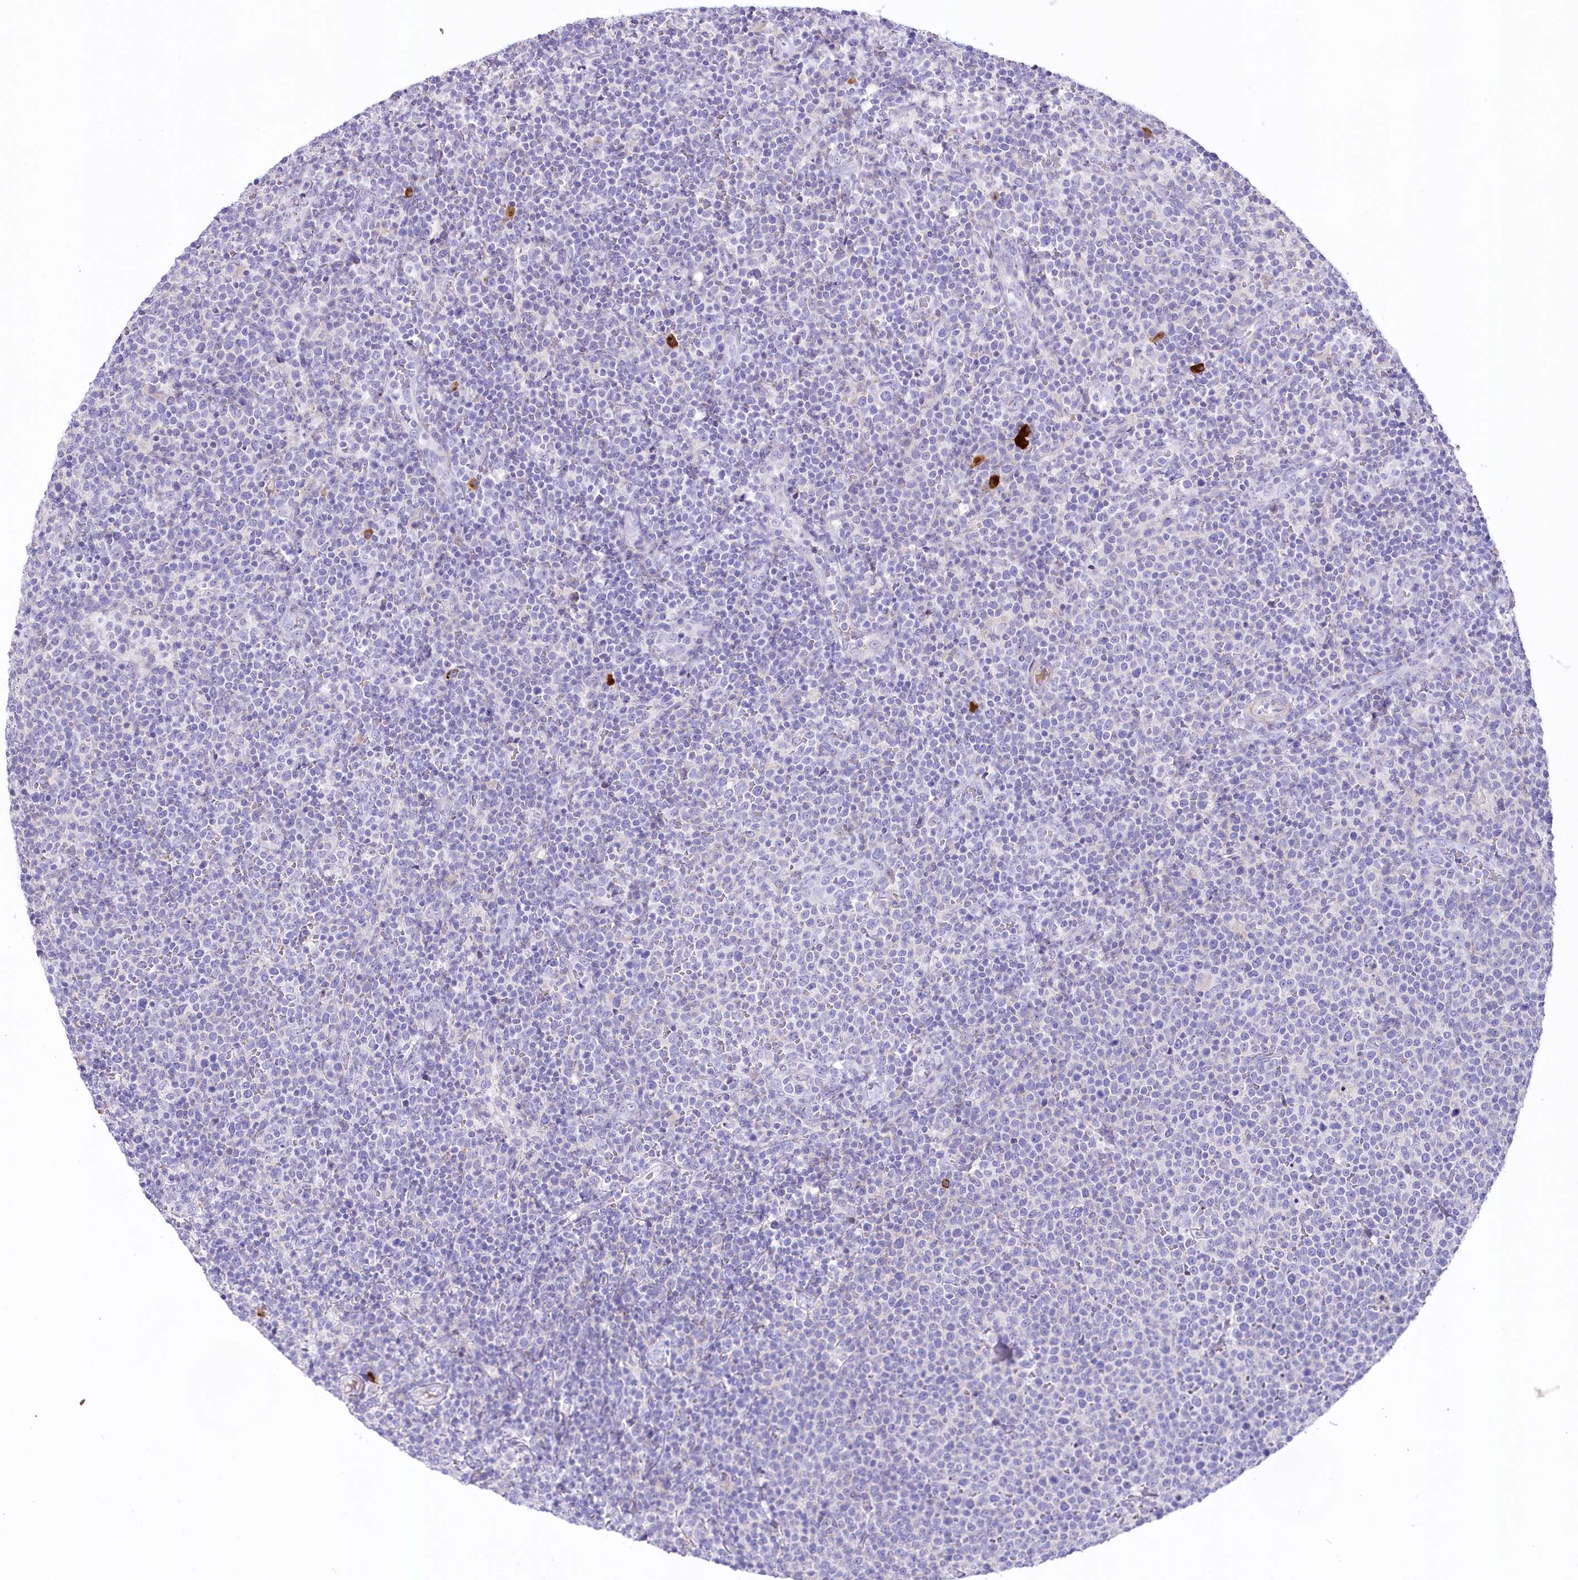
{"staining": {"intensity": "negative", "quantity": "none", "location": "none"}, "tissue": "lymphoma", "cell_type": "Tumor cells", "image_type": "cancer", "snomed": [{"axis": "morphology", "description": "Malignant lymphoma, non-Hodgkin's type, High grade"}, {"axis": "topography", "description": "Lymph node"}], "caption": "IHC image of neoplastic tissue: human lymphoma stained with DAB (3,3'-diaminobenzidine) reveals no significant protein expression in tumor cells. The staining is performed using DAB (3,3'-diaminobenzidine) brown chromogen with nuclei counter-stained in using hematoxylin.", "gene": "MYOZ1", "patient": {"sex": "male", "age": 61}}